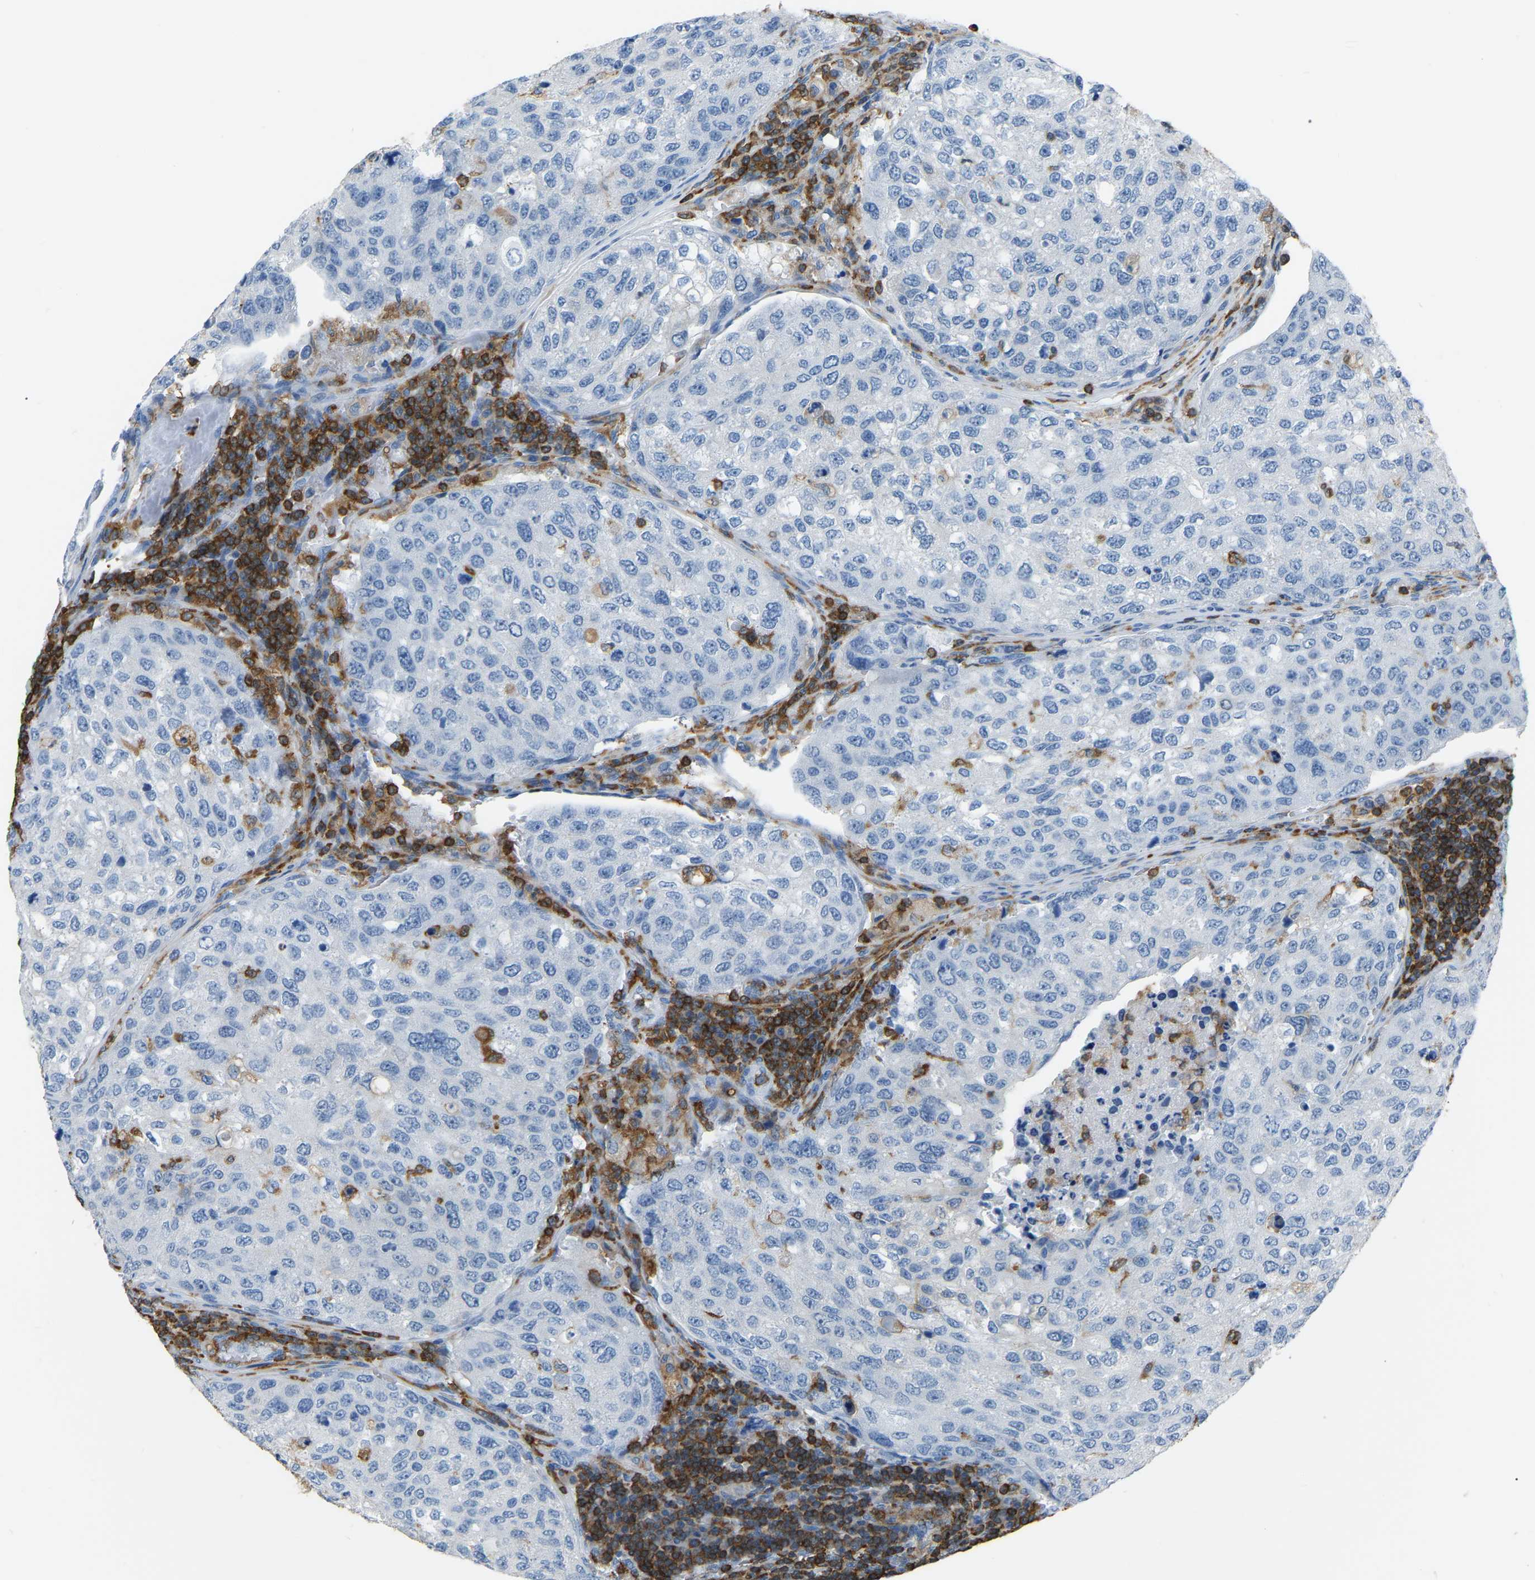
{"staining": {"intensity": "negative", "quantity": "none", "location": "none"}, "tissue": "urothelial cancer", "cell_type": "Tumor cells", "image_type": "cancer", "snomed": [{"axis": "morphology", "description": "Urothelial carcinoma, High grade"}, {"axis": "topography", "description": "Lymph node"}, {"axis": "topography", "description": "Urinary bladder"}], "caption": "This micrograph is of urothelial cancer stained with immunohistochemistry to label a protein in brown with the nuclei are counter-stained blue. There is no expression in tumor cells. (Immunohistochemistry (ihc), brightfield microscopy, high magnification).", "gene": "ARHGAP45", "patient": {"sex": "male", "age": 51}}